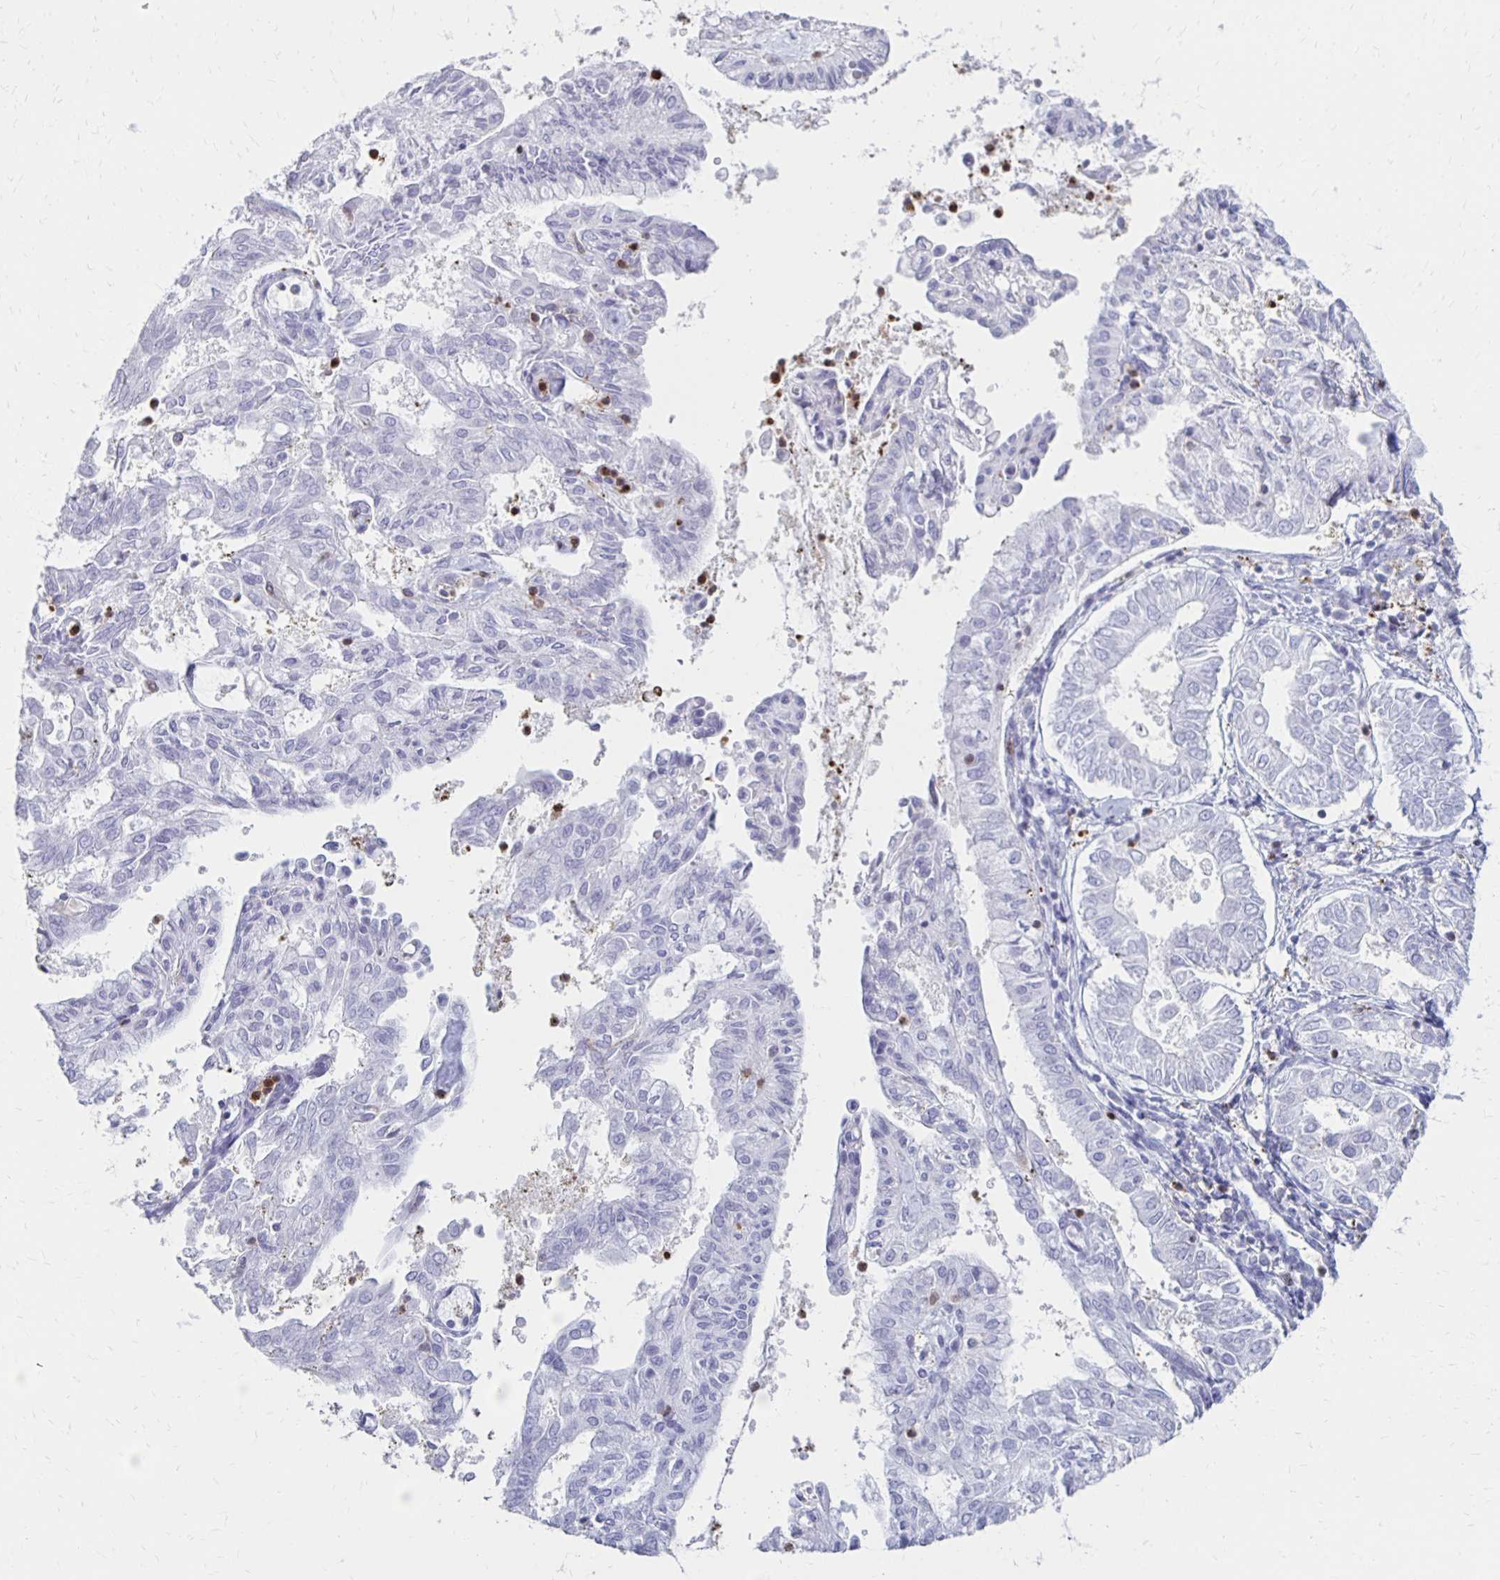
{"staining": {"intensity": "negative", "quantity": "none", "location": "none"}, "tissue": "endometrial cancer", "cell_type": "Tumor cells", "image_type": "cancer", "snomed": [{"axis": "morphology", "description": "Adenocarcinoma, NOS"}, {"axis": "topography", "description": "Endometrium"}], "caption": "Tumor cells show no significant positivity in endometrial cancer.", "gene": "CCL21", "patient": {"sex": "female", "age": 68}}